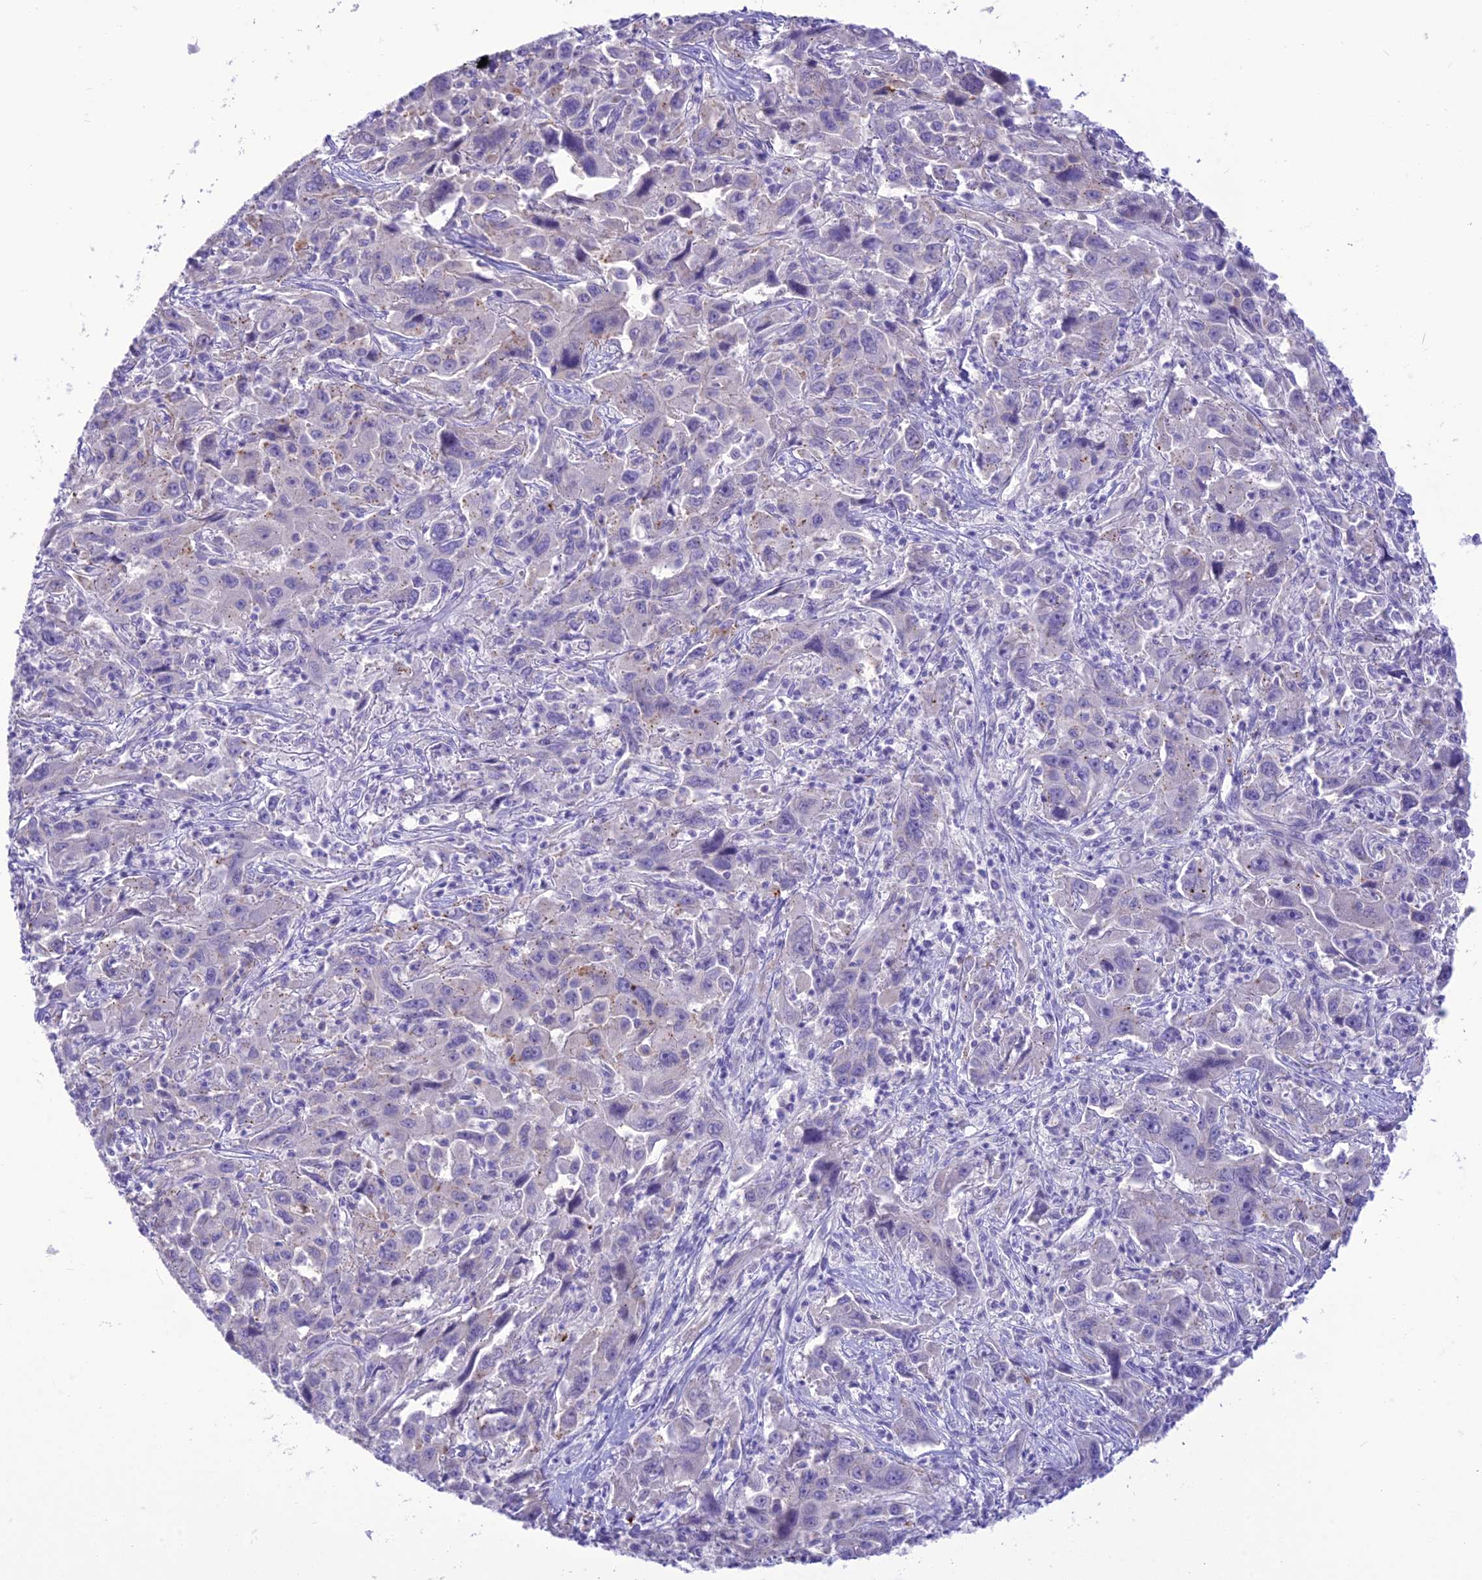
{"staining": {"intensity": "negative", "quantity": "none", "location": "none"}, "tissue": "liver cancer", "cell_type": "Tumor cells", "image_type": "cancer", "snomed": [{"axis": "morphology", "description": "Carcinoma, Hepatocellular, NOS"}, {"axis": "topography", "description": "Liver"}], "caption": "An IHC histopathology image of liver cancer is shown. There is no staining in tumor cells of liver cancer.", "gene": "DHDH", "patient": {"sex": "male", "age": 63}}